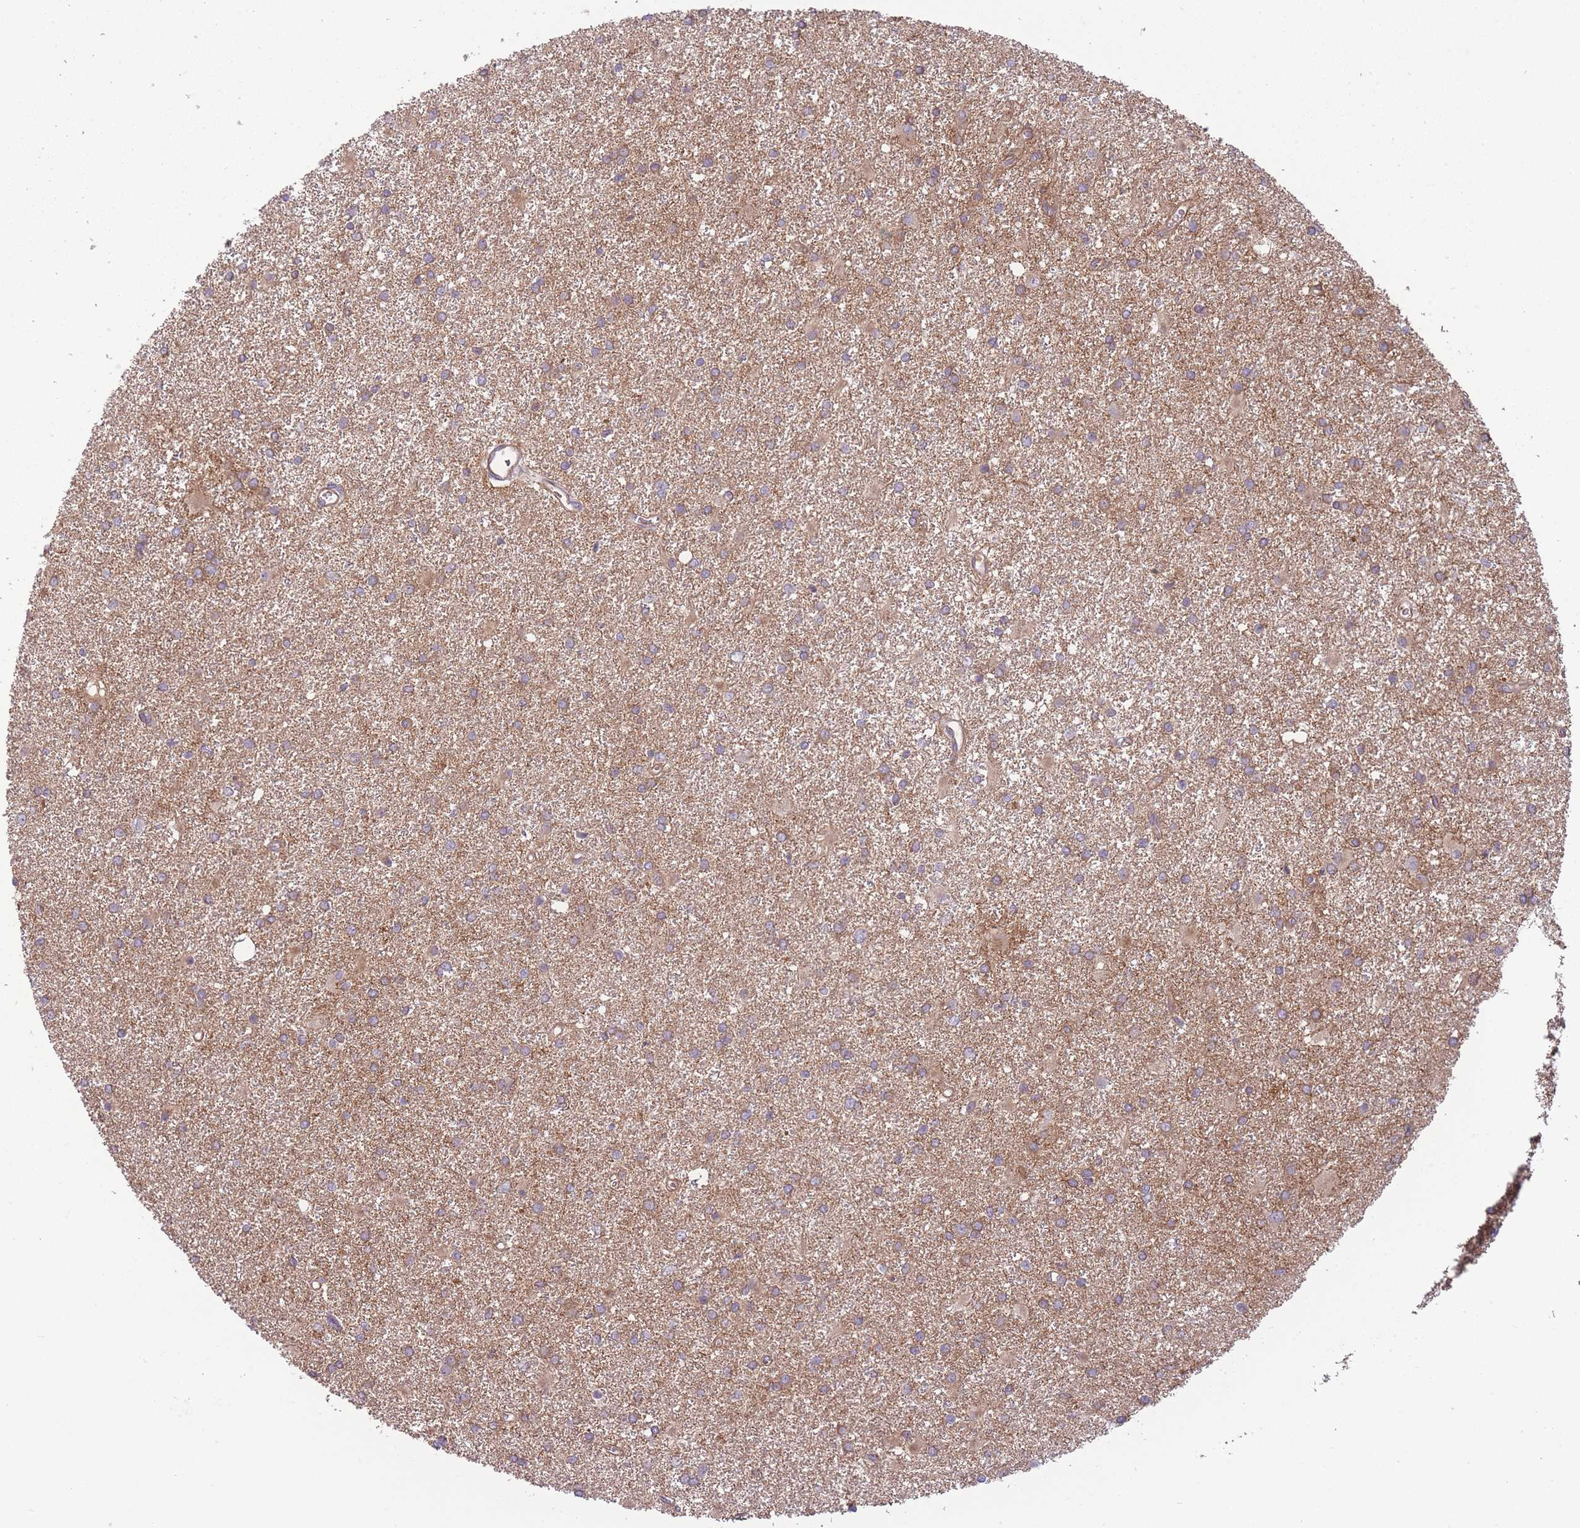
{"staining": {"intensity": "weak", "quantity": "<25%", "location": "cytoplasmic/membranous"}, "tissue": "glioma", "cell_type": "Tumor cells", "image_type": "cancer", "snomed": [{"axis": "morphology", "description": "Glioma, malignant, High grade"}, {"axis": "topography", "description": "Brain"}], "caption": "High-grade glioma (malignant) was stained to show a protein in brown. There is no significant staining in tumor cells.", "gene": "PRKAR1A", "patient": {"sex": "female", "age": 50}}